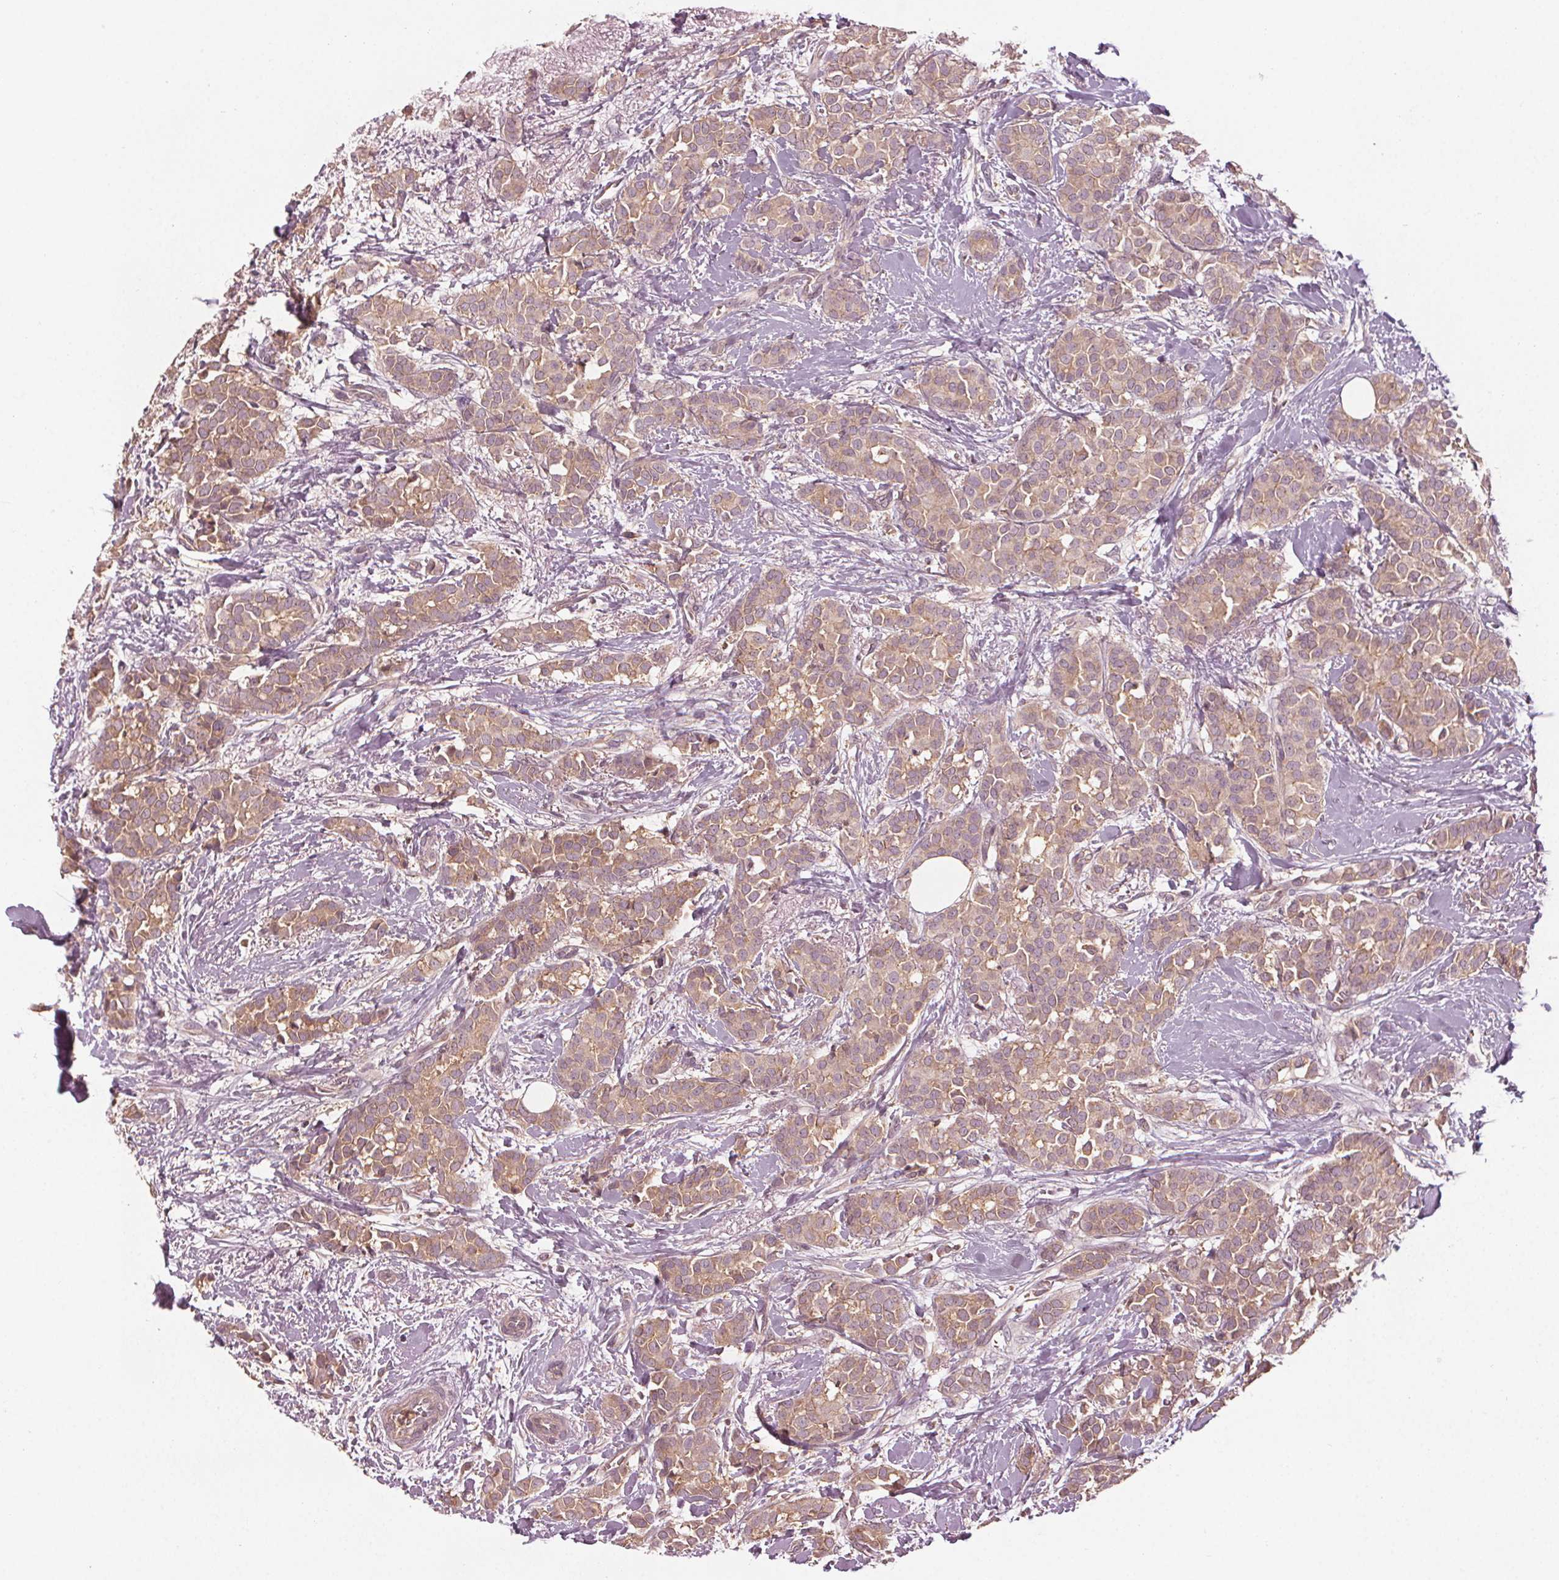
{"staining": {"intensity": "moderate", "quantity": ">75%", "location": "cytoplasmic/membranous"}, "tissue": "breast cancer", "cell_type": "Tumor cells", "image_type": "cancer", "snomed": [{"axis": "morphology", "description": "Duct carcinoma"}, {"axis": "topography", "description": "Breast"}], "caption": "DAB (3,3'-diaminobenzidine) immunohistochemical staining of breast invasive ductal carcinoma exhibits moderate cytoplasmic/membranous protein positivity in approximately >75% of tumor cells.", "gene": "GNB2", "patient": {"sex": "female", "age": 79}}